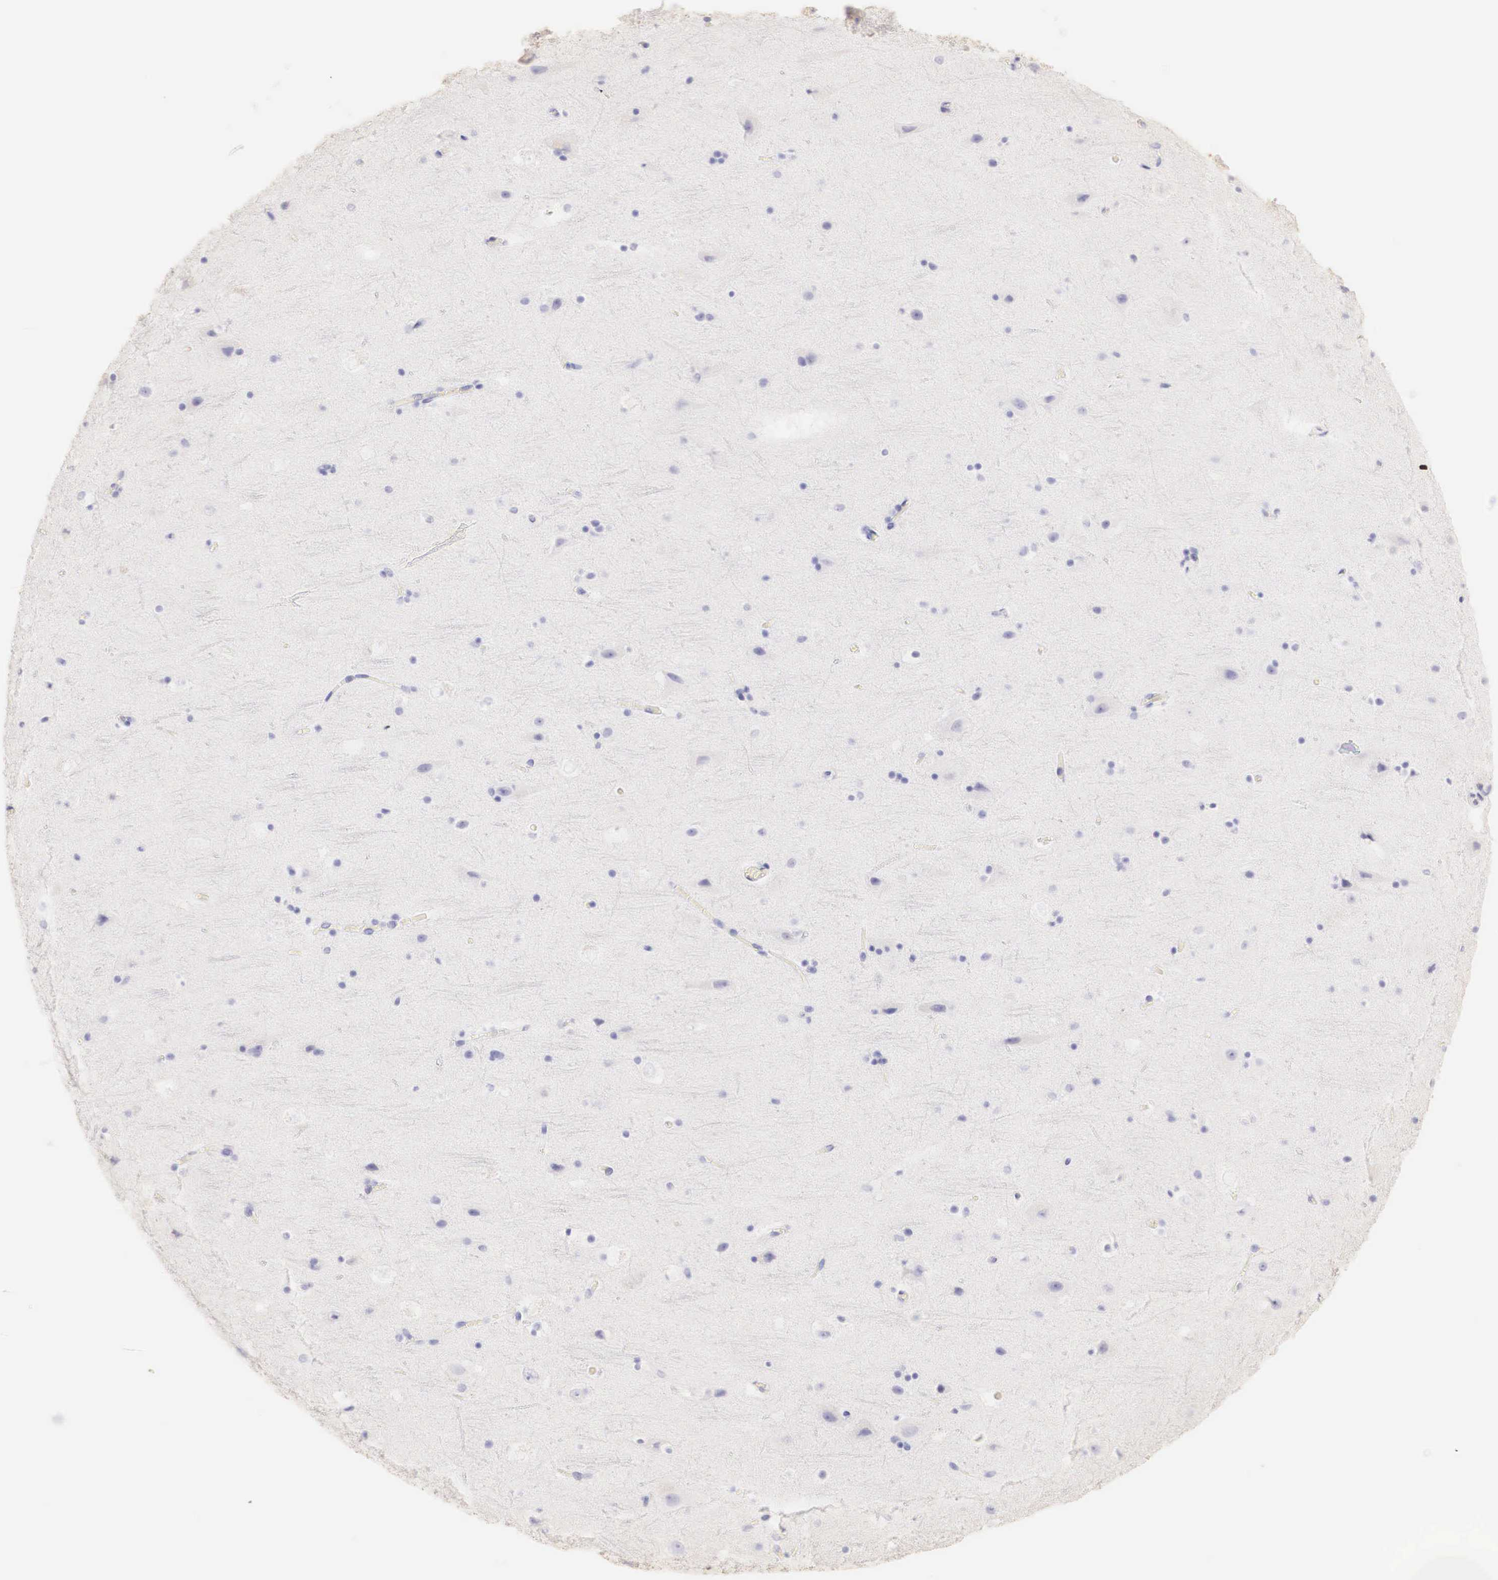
{"staining": {"intensity": "negative", "quantity": "none", "location": "none"}, "tissue": "cerebral cortex", "cell_type": "Endothelial cells", "image_type": "normal", "snomed": [{"axis": "morphology", "description": "Normal tissue, NOS"}, {"axis": "topography", "description": "Cerebral cortex"}], "caption": "This is an immunohistochemistry (IHC) micrograph of benign human cerebral cortex. There is no expression in endothelial cells.", "gene": "ERBB2", "patient": {"sex": "male", "age": 45}}